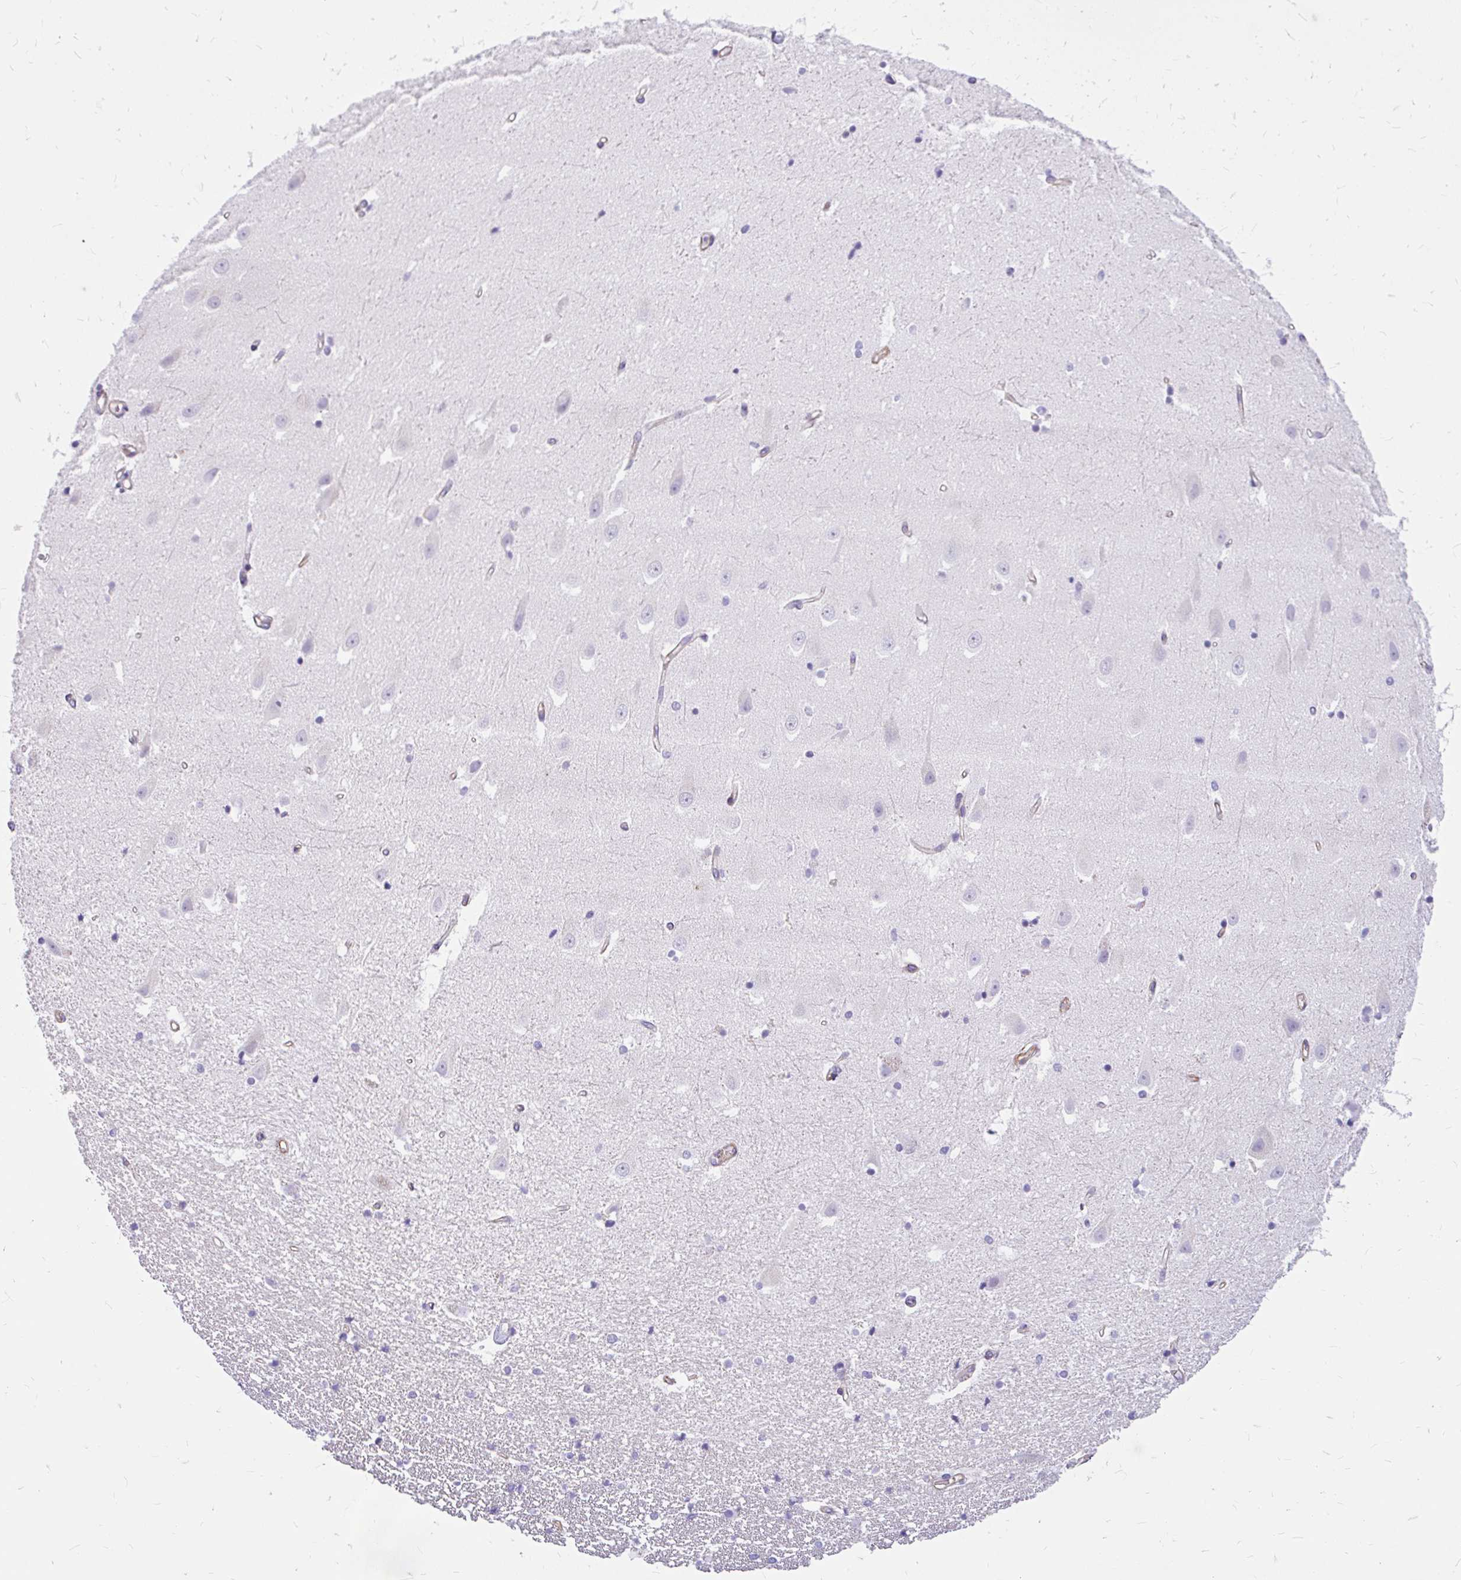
{"staining": {"intensity": "negative", "quantity": "none", "location": "none"}, "tissue": "hippocampus", "cell_type": "Glial cells", "image_type": "normal", "snomed": [{"axis": "morphology", "description": "Normal tissue, NOS"}, {"axis": "topography", "description": "Hippocampus"}], "caption": "There is no significant expression in glial cells of hippocampus. The staining was performed using DAB to visualize the protein expression in brown, while the nuclei were stained in blue with hematoxylin (Magnification: 20x).", "gene": "FAM83C", "patient": {"sex": "male", "age": 63}}